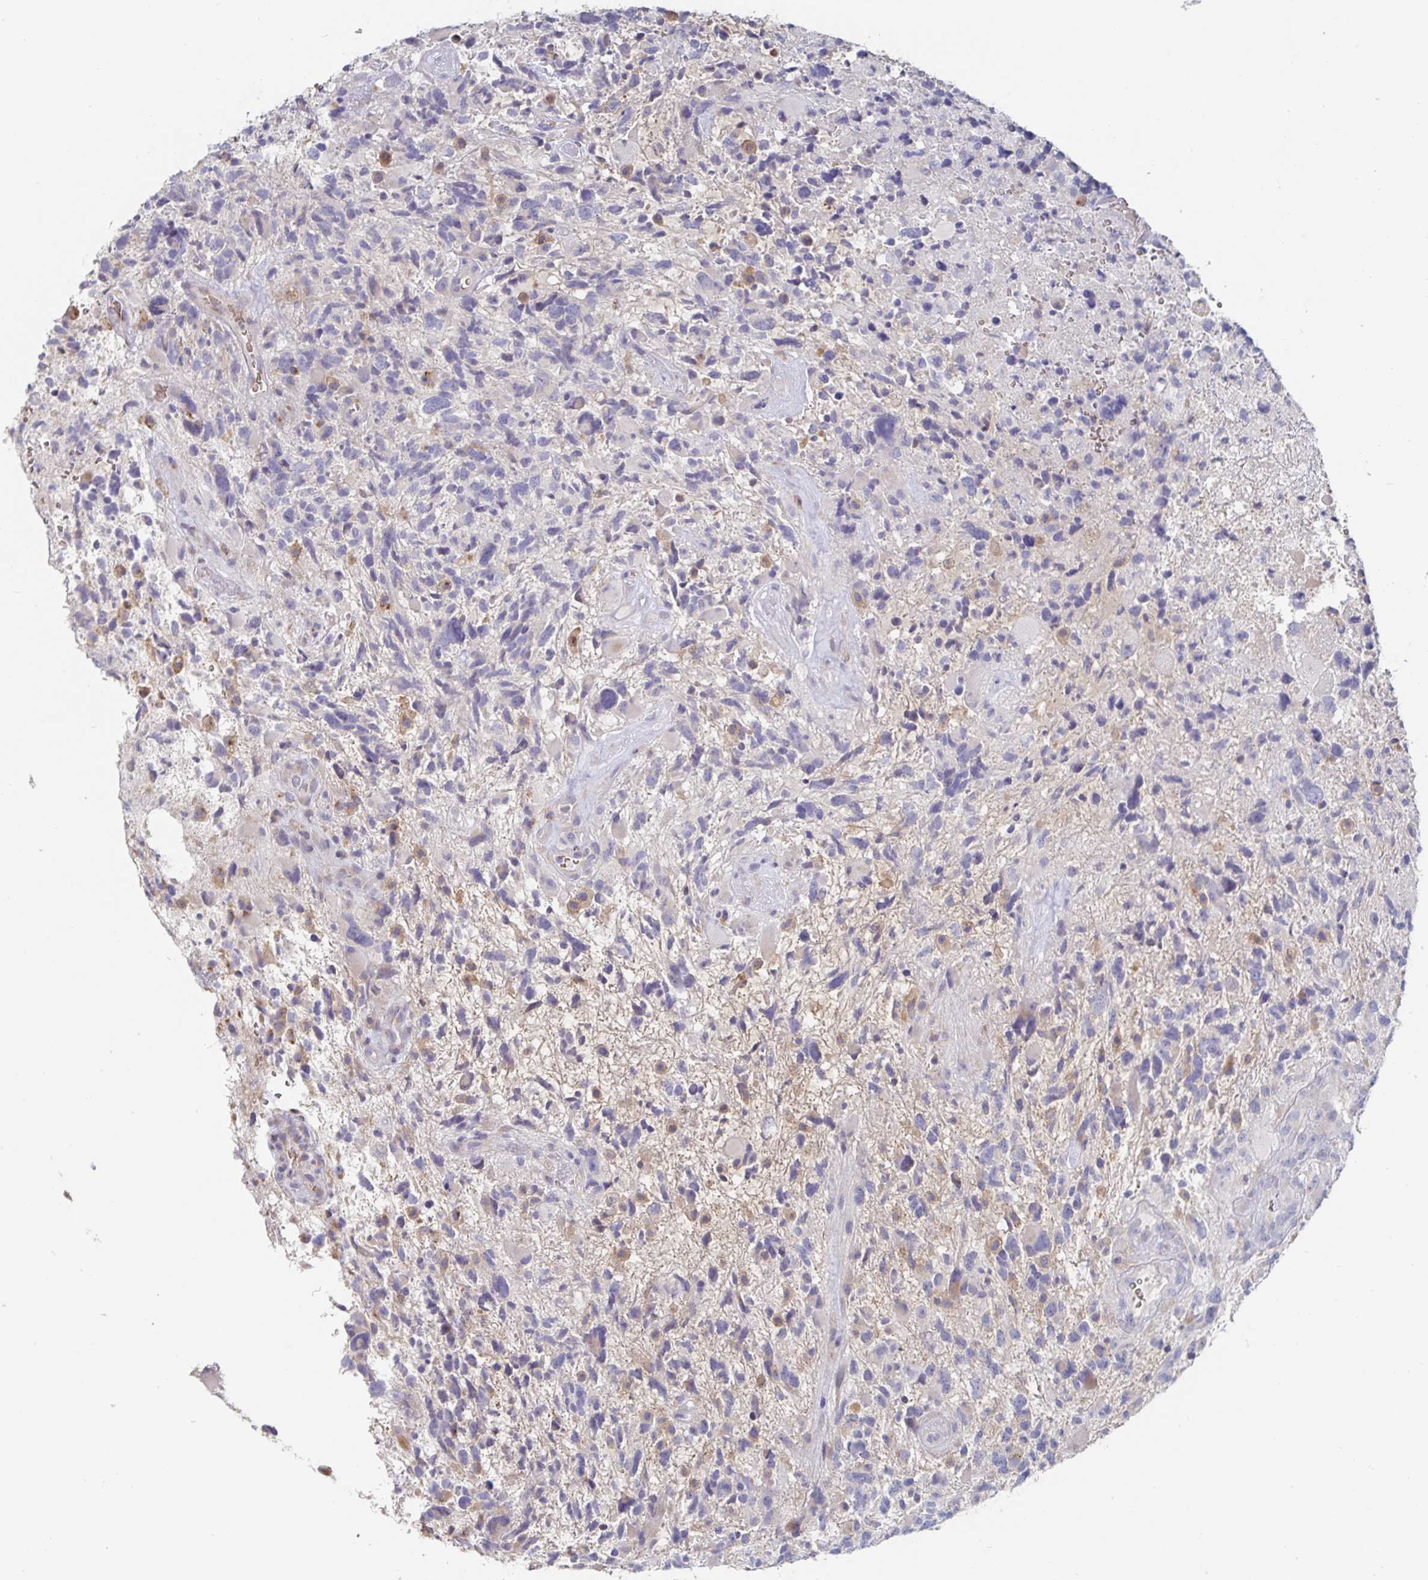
{"staining": {"intensity": "negative", "quantity": "none", "location": "none"}, "tissue": "glioma", "cell_type": "Tumor cells", "image_type": "cancer", "snomed": [{"axis": "morphology", "description": "Glioma, malignant, High grade"}, {"axis": "topography", "description": "Brain"}], "caption": "IHC histopathology image of glioma stained for a protein (brown), which reveals no staining in tumor cells.", "gene": "SPPL3", "patient": {"sex": "female", "age": 71}}